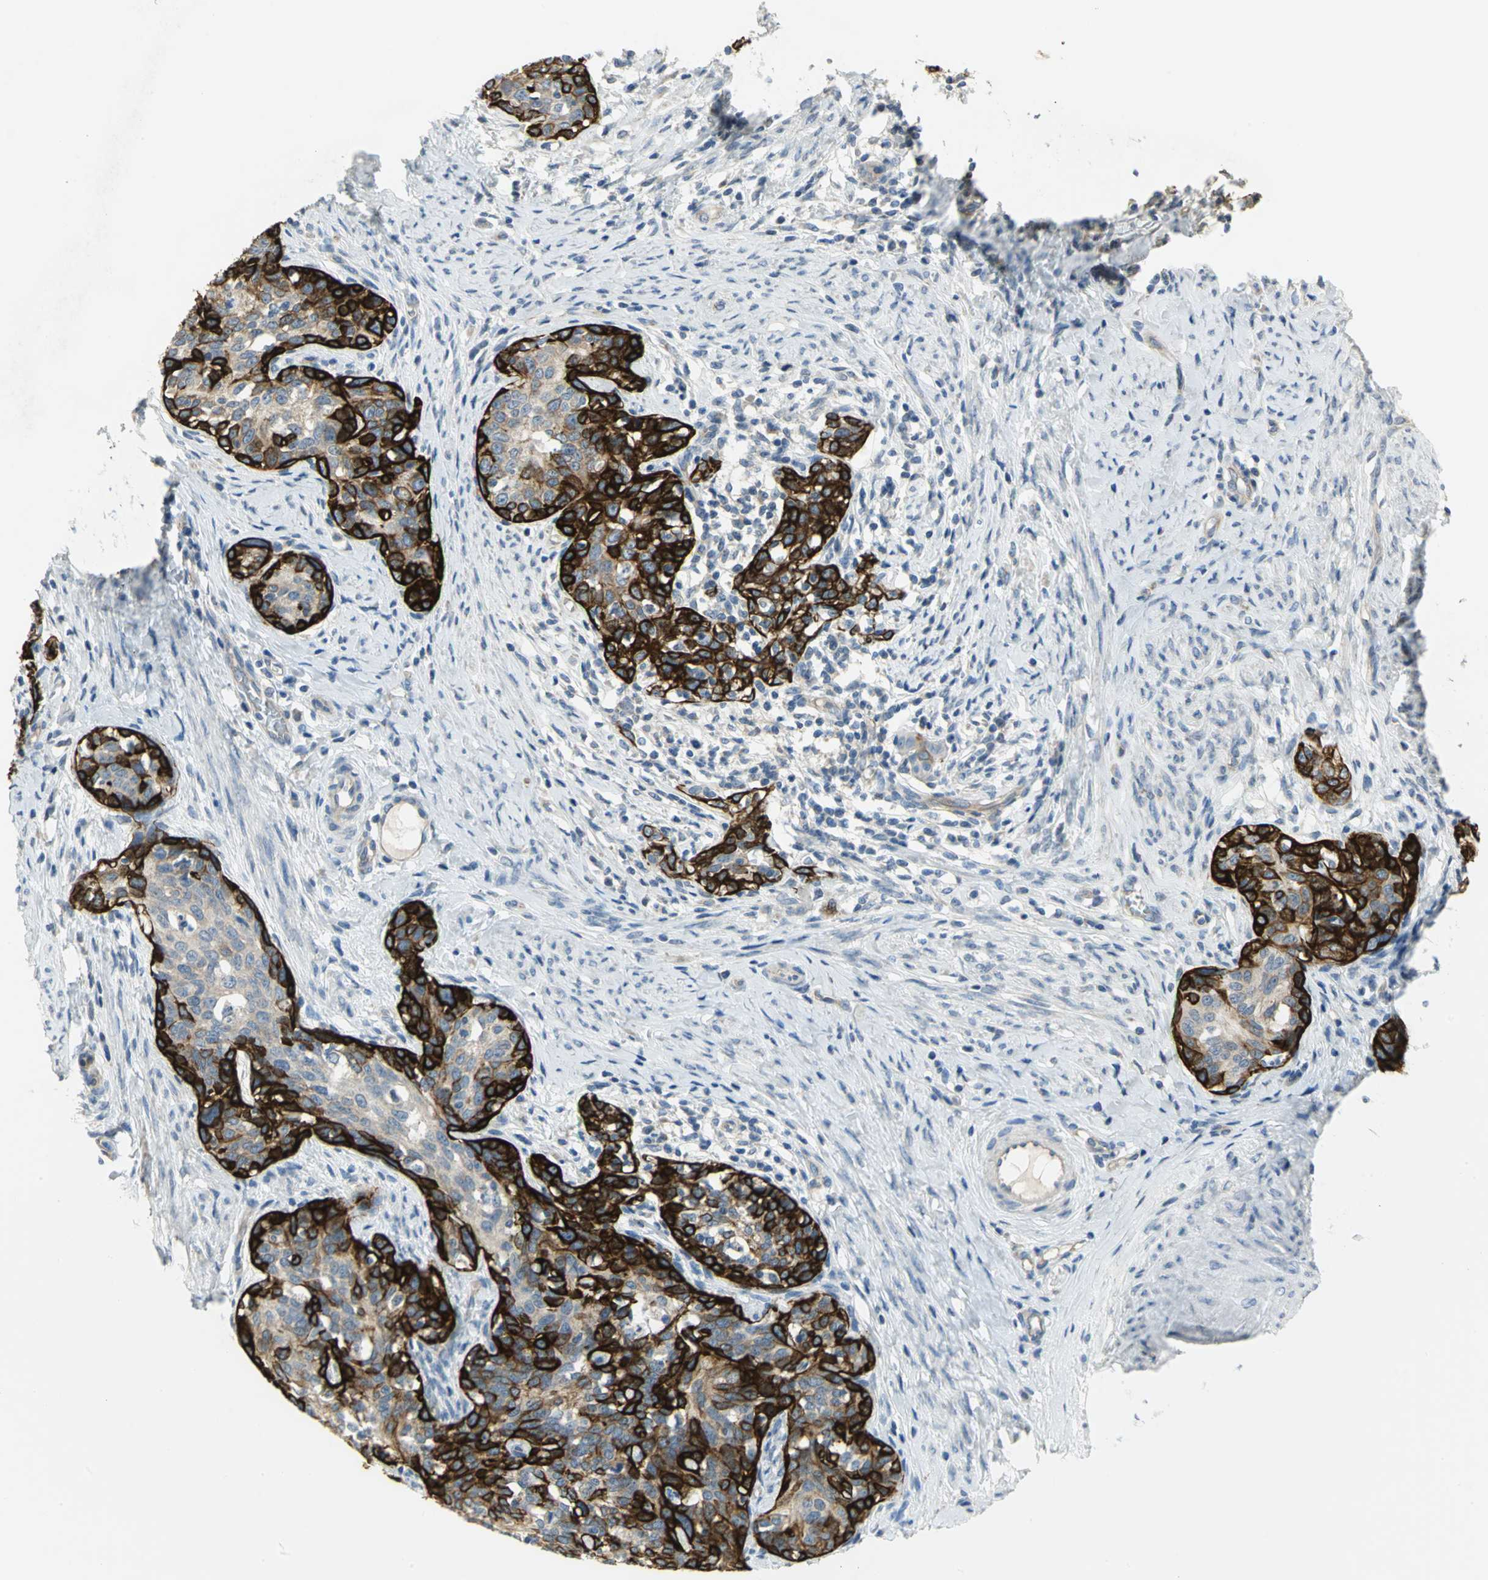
{"staining": {"intensity": "strong", "quantity": ">75%", "location": "cytoplasmic/membranous"}, "tissue": "cervical cancer", "cell_type": "Tumor cells", "image_type": "cancer", "snomed": [{"axis": "morphology", "description": "Squamous cell carcinoma, NOS"}, {"axis": "morphology", "description": "Adenocarcinoma, NOS"}, {"axis": "topography", "description": "Cervix"}], "caption": "A brown stain labels strong cytoplasmic/membranous positivity of a protein in cervical adenocarcinoma tumor cells. (DAB (3,3'-diaminobenzidine) IHC with brightfield microscopy, high magnification).", "gene": "HTR1F", "patient": {"sex": "female", "age": 52}}